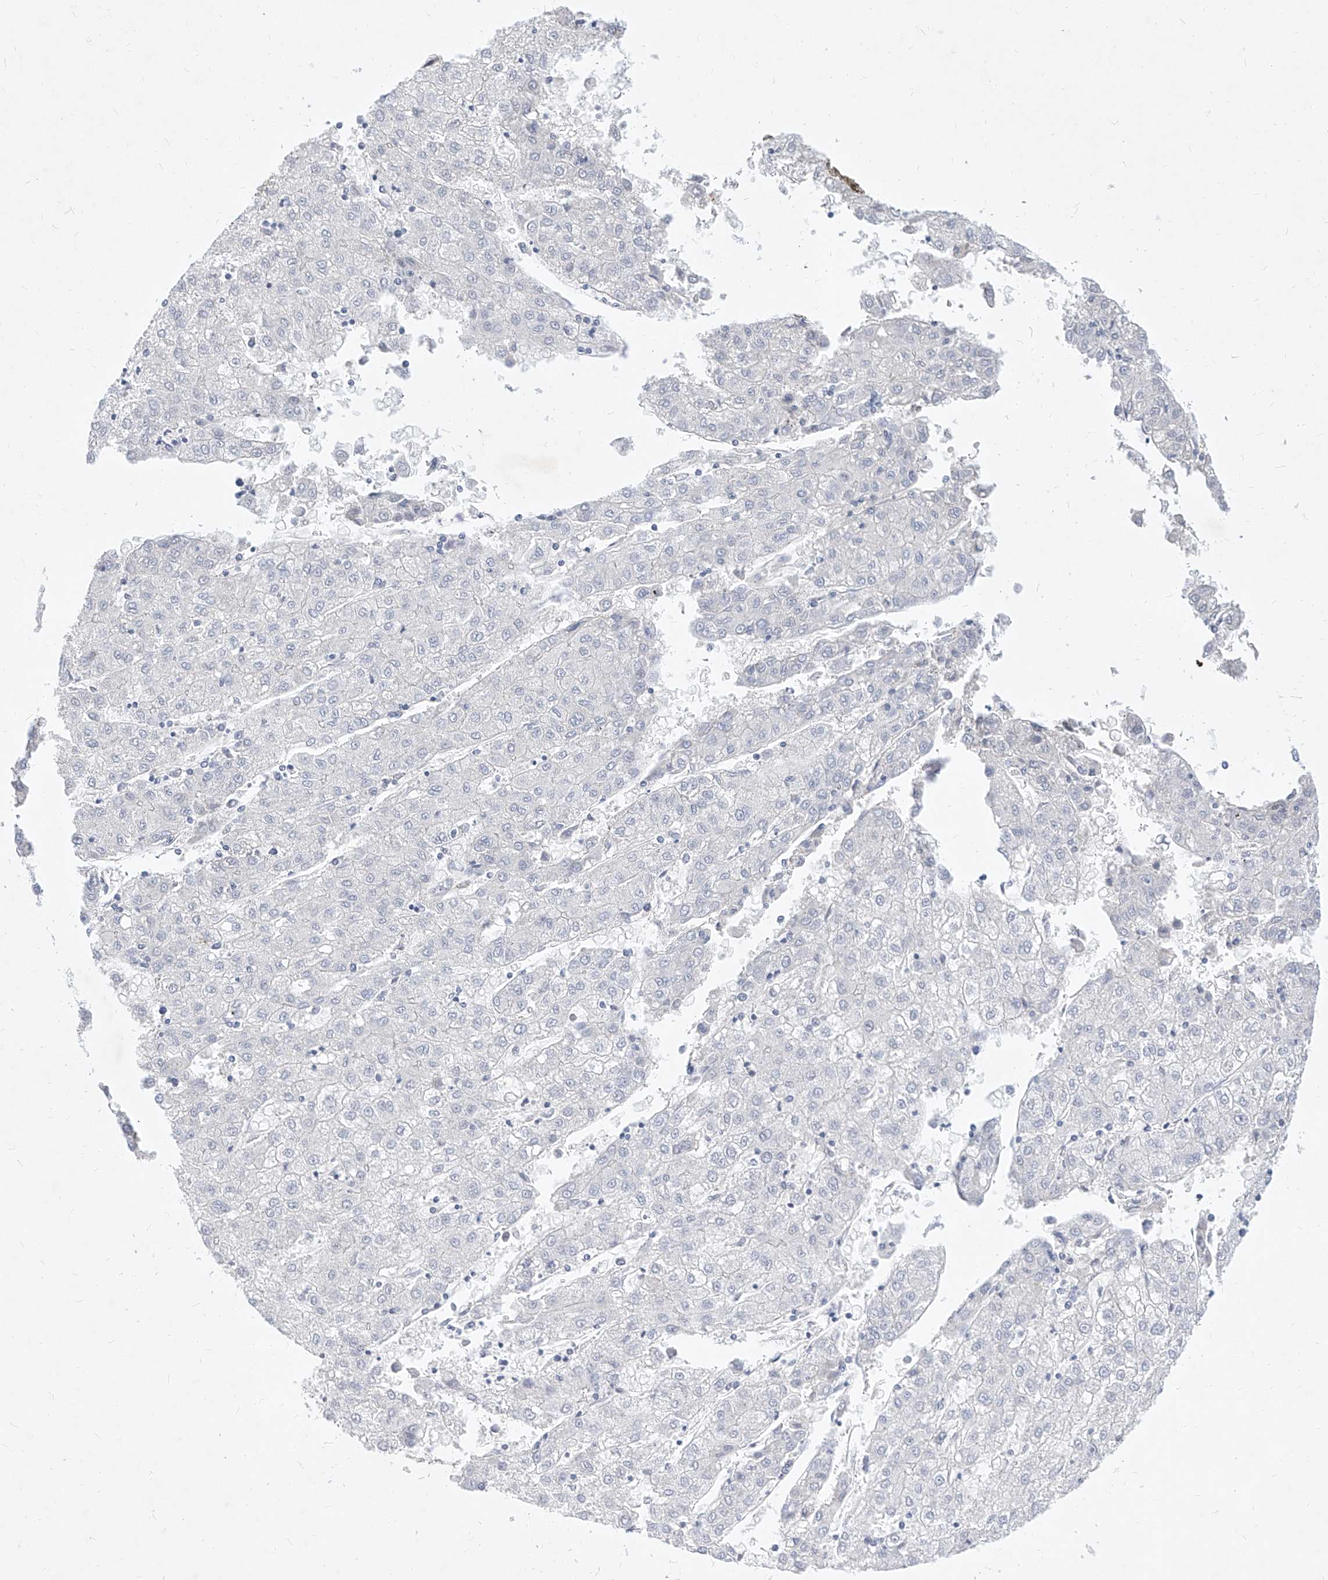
{"staining": {"intensity": "negative", "quantity": "none", "location": "none"}, "tissue": "liver cancer", "cell_type": "Tumor cells", "image_type": "cancer", "snomed": [{"axis": "morphology", "description": "Carcinoma, Hepatocellular, NOS"}, {"axis": "topography", "description": "Liver"}], "caption": "An image of liver cancer (hepatocellular carcinoma) stained for a protein demonstrates no brown staining in tumor cells.", "gene": "MX2", "patient": {"sex": "male", "age": 72}}